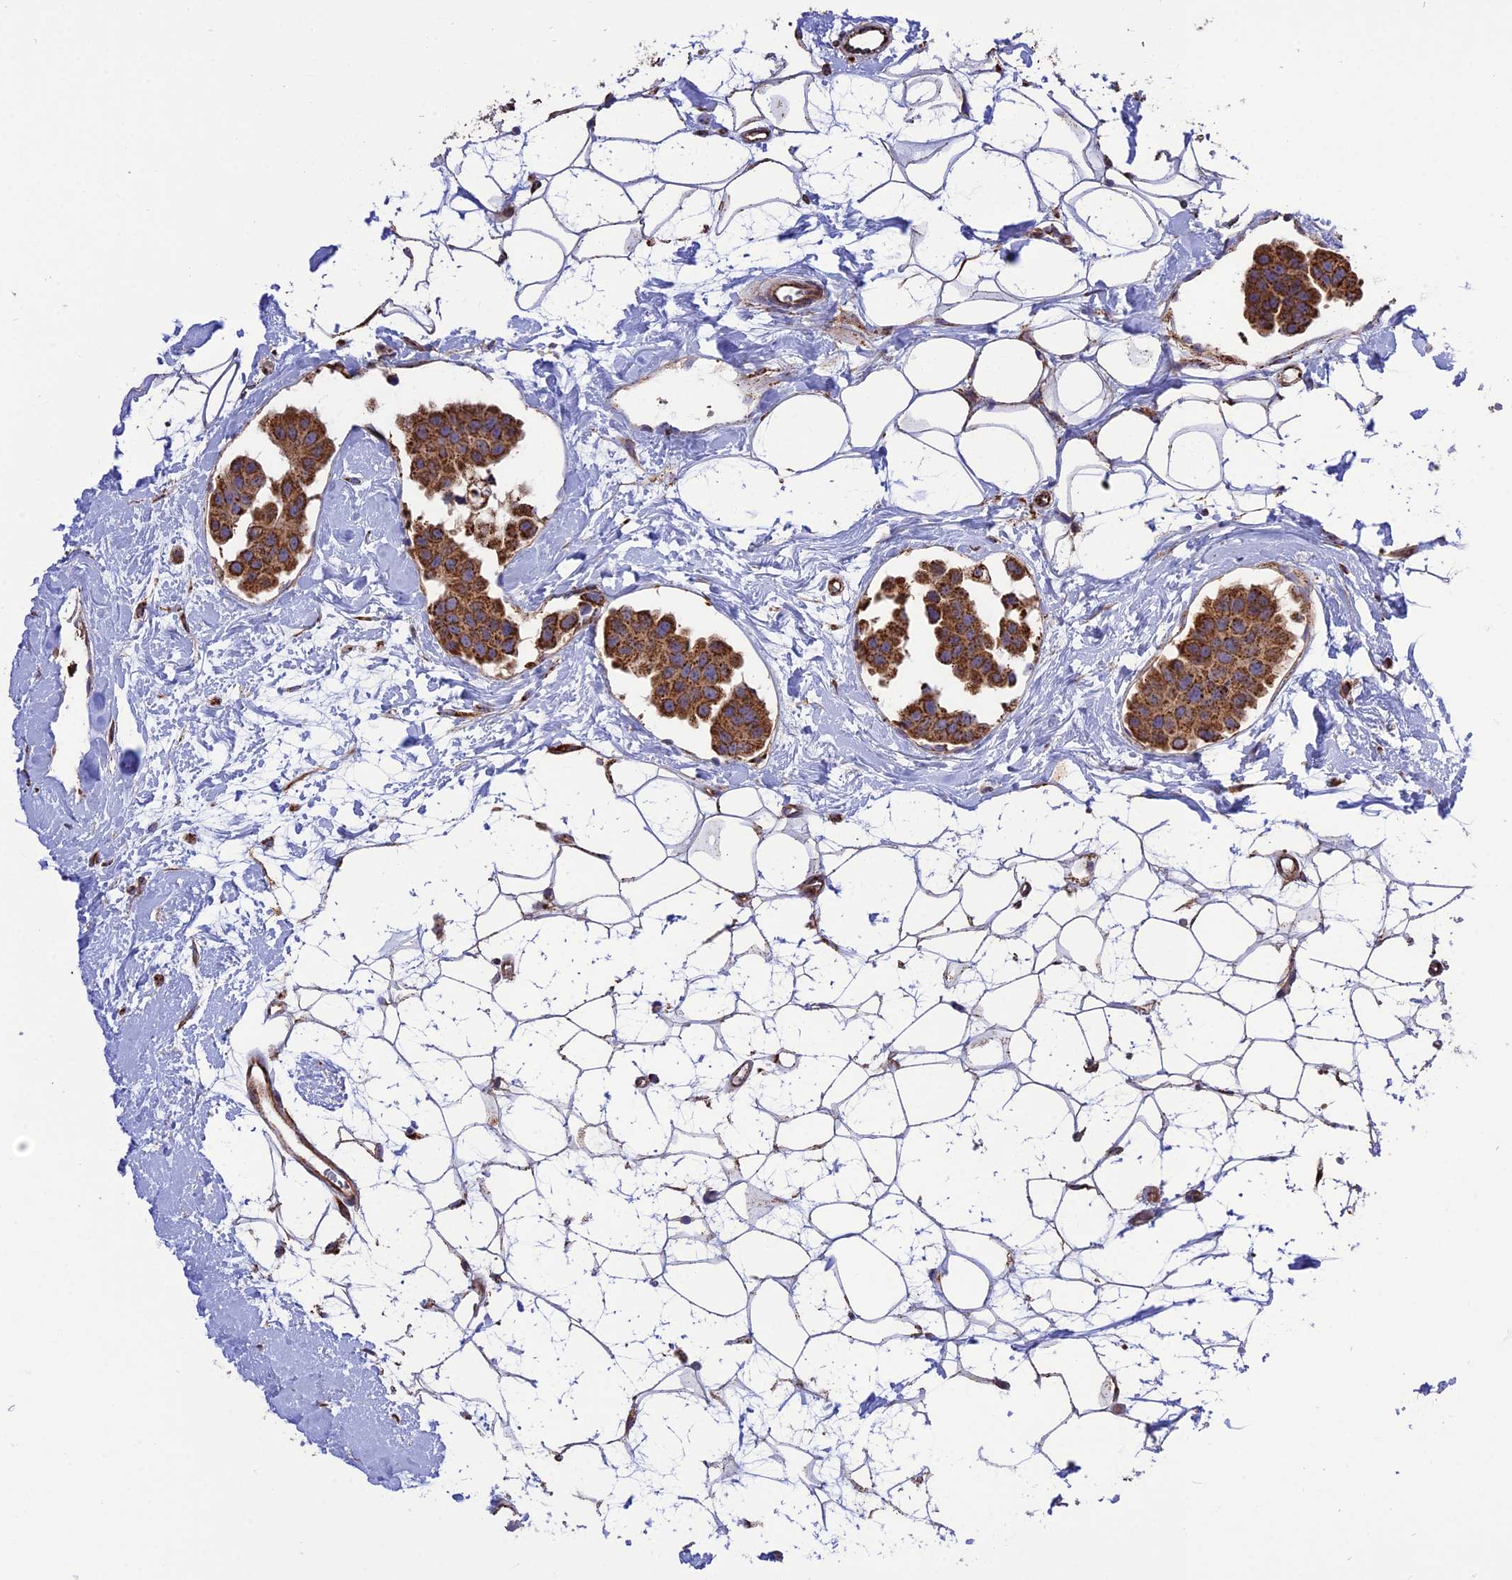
{"staining": {"intensity": "strong", "quantity": ">75%", "location": "cytoplasmic/membranous"}, "tissue": "breast cancer", "cell_type": "Tumor cells", "image_type": "cancer", "snomed": [{"axis": "morphology", "description": "Normal tissue, NOS"}, {"axis": "morphology", "description": "Duct carcinoma"}, {"axis": "topography", "description": "Breast"}], "caption": "This photomicrograph demonstrates immunohistochemistry staining of human infiltrating ductal carcinoma (breast), with high strong cytoplasmic/membranous expression in approximately >75% of tumor cells.", "gene": "TTC4", "patient": {"sex": "female", "age": 39}}